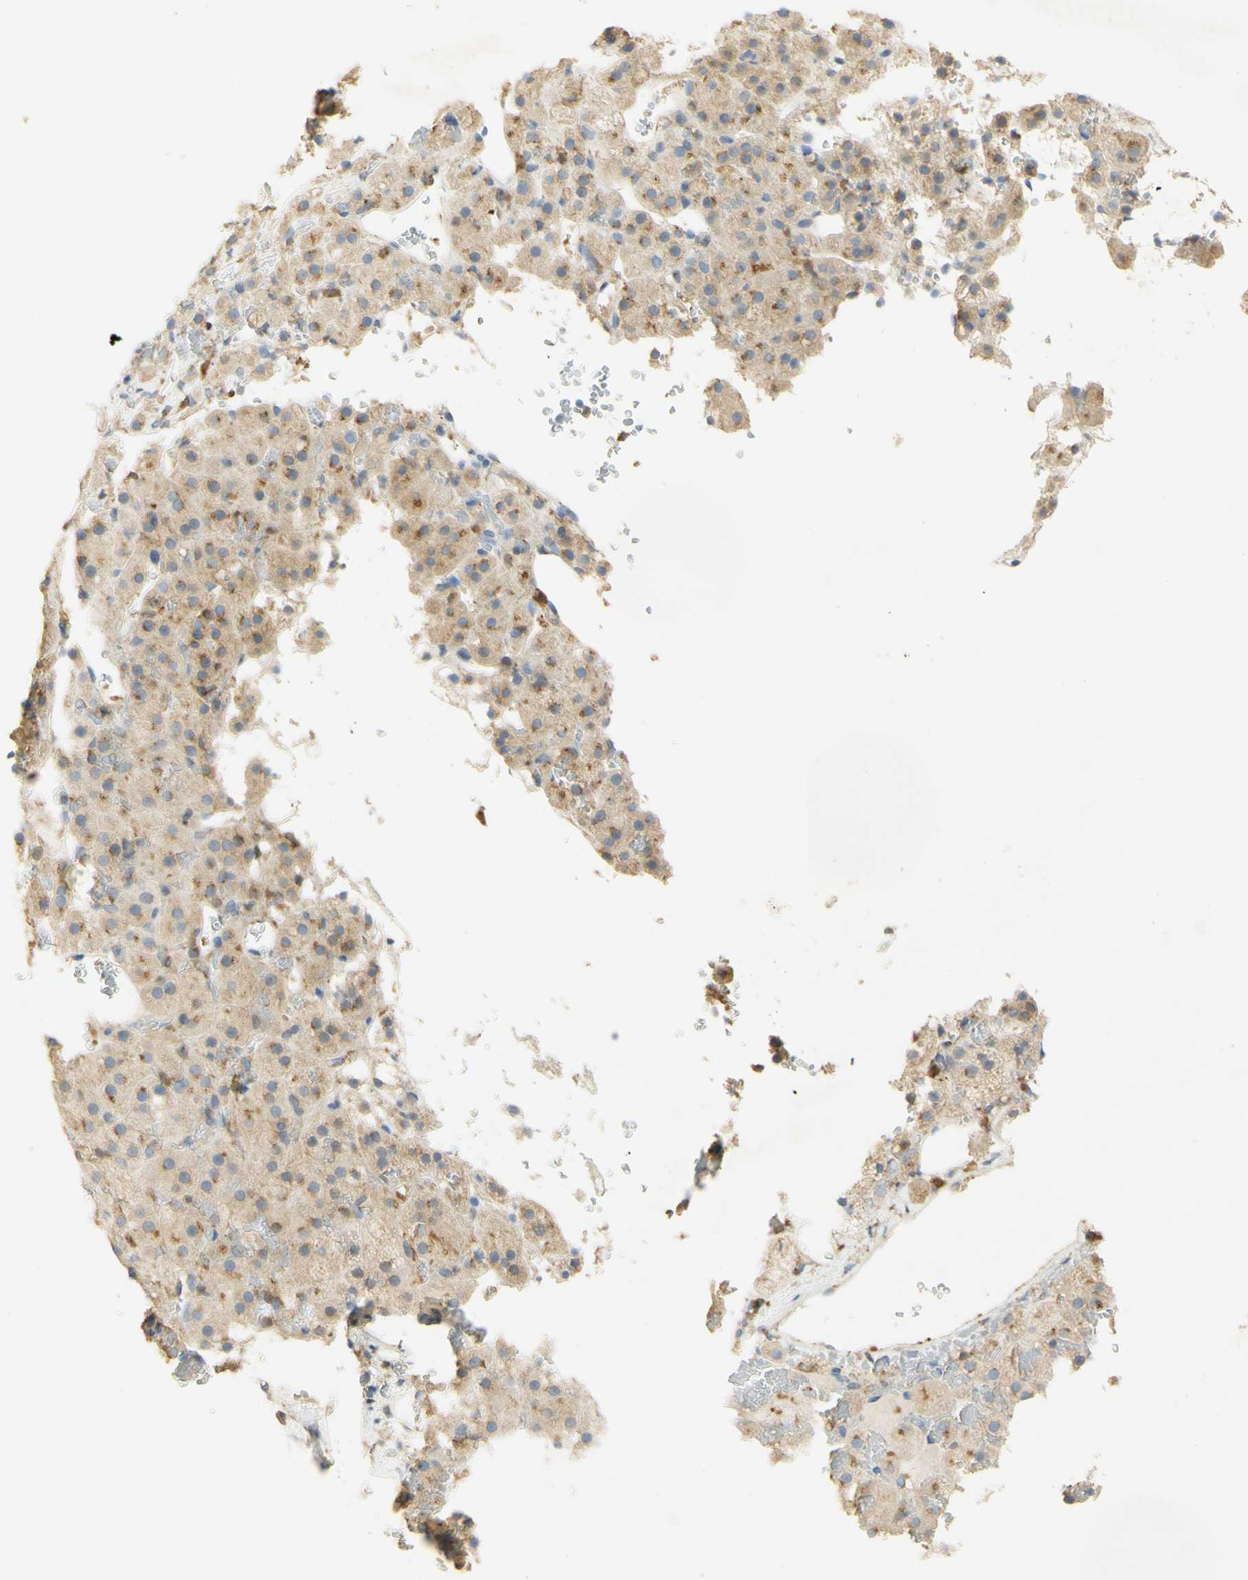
{"staining": {"intensity": "moderate", "quantity": ">75%", "location": "cytoplasmic/membranous"}, "tissue": "adrenal gland", "cell_type": "Glandular cells", "image_type": "normal", "snomed": [{"axis": "morphology", "description": "Normal tissue, NOS"}, {"axis": "topography", "description": "Adrenal gland"}], "caption": "Adrenal gland stained with DAB (3,3'-diaminobenzidine) immunohistochemistry shows medium levels of moderate cytoplasmic/membranous expression in approximately >75% of glandular cells.", "gene": "PAK1", "patient": {"sex": "female", "age": 59}}